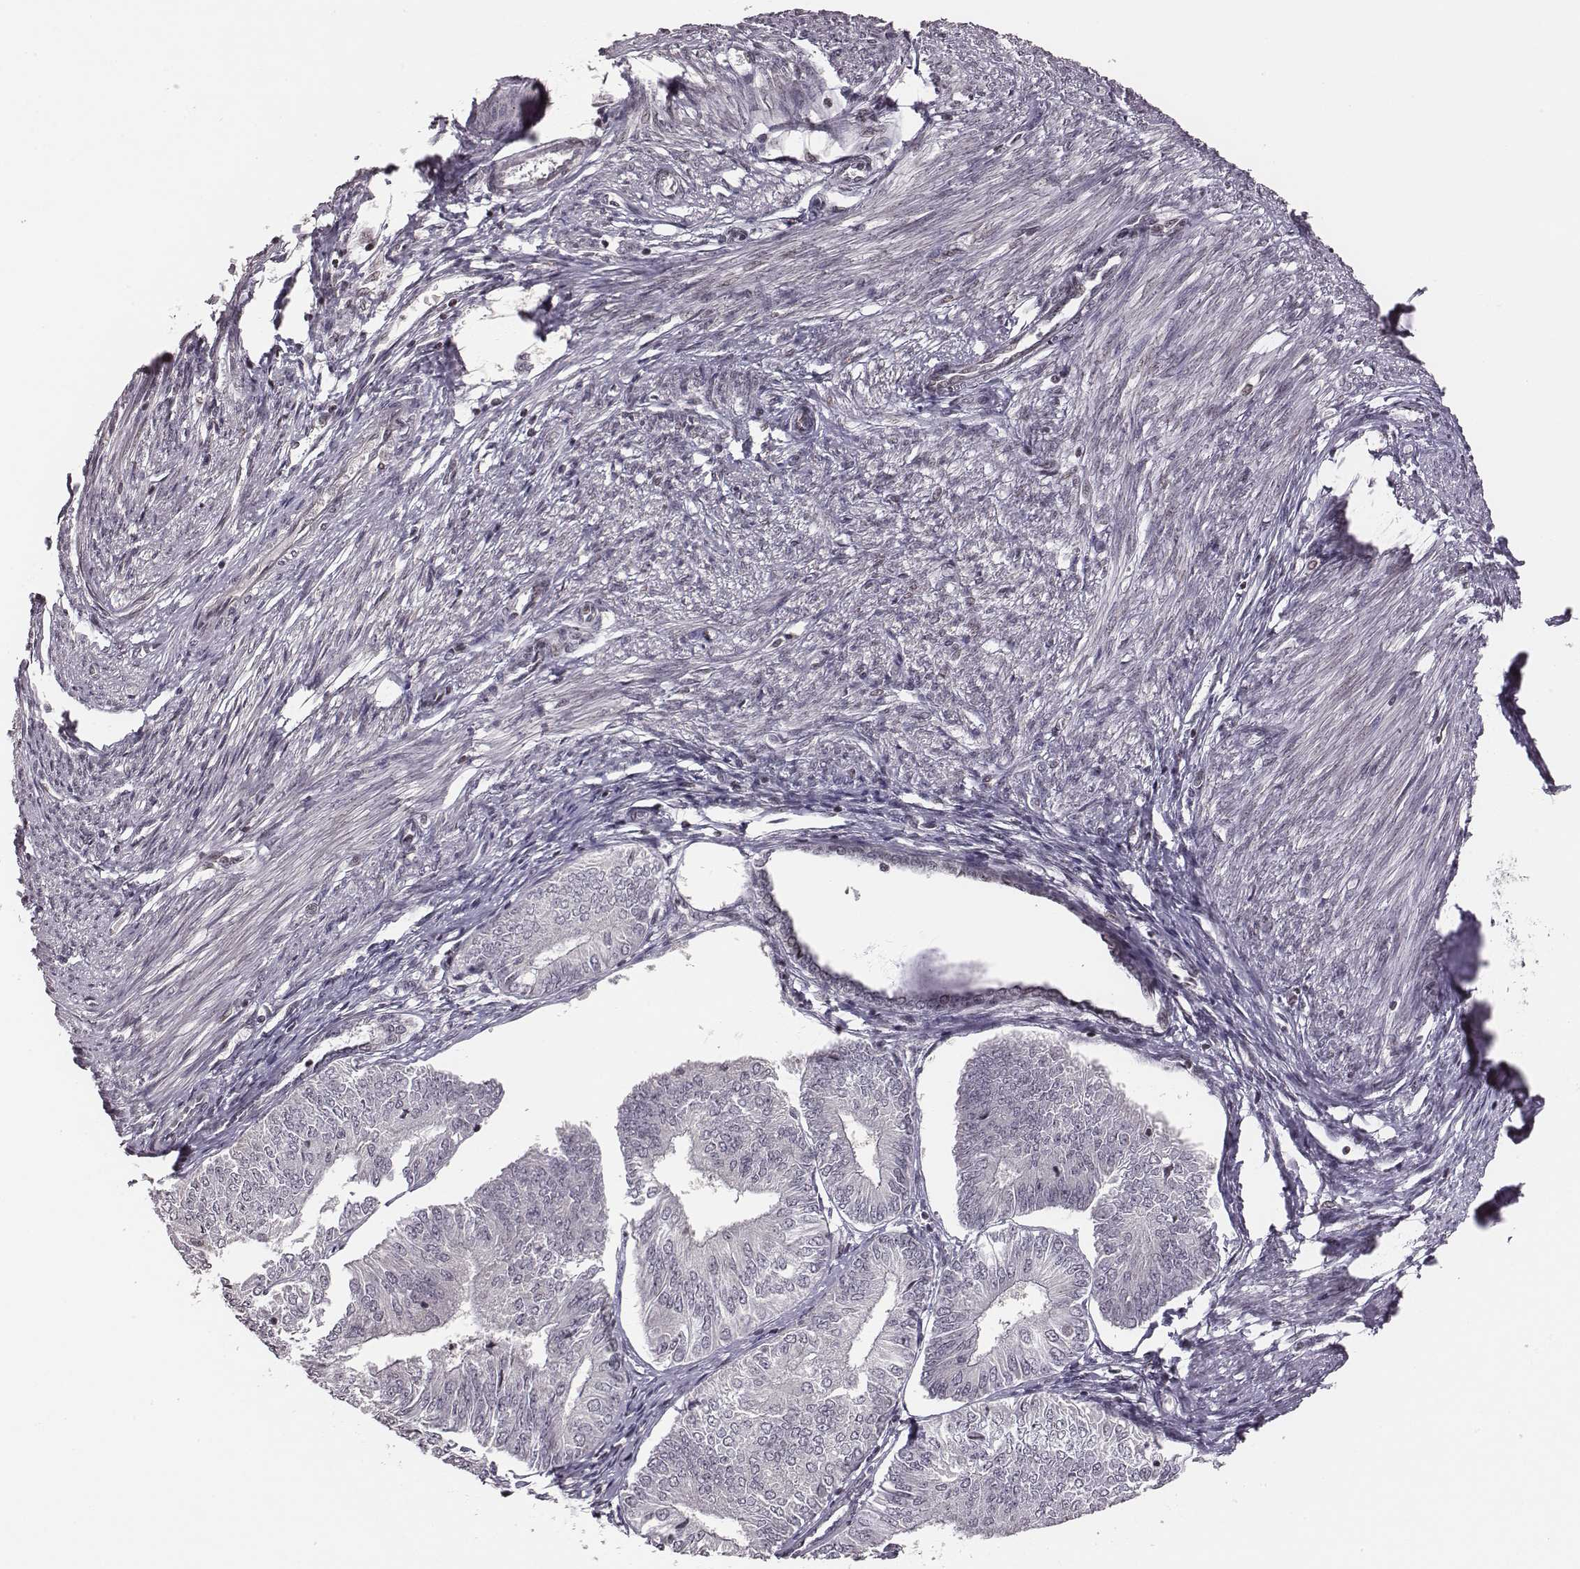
{"staining": {"intensity": "negative", "quantity": "none", "location": "none"}, "tissue": "endometrial cancer", "cell_type": "Tumor cells", "image_type": "cancer", "snomed": [{"axis": "morphology", "description": "Adenocarcinoma, NOS"}, {"axis": "topography", "description": "Endometrium"}], "caption": "DAB immunohistochemical staining of human adenocarcinoma (endometrial) displays no significant expression in tumor cells.", "gene": "GRM4", "patient": {"sex": "female", "age": 58}}